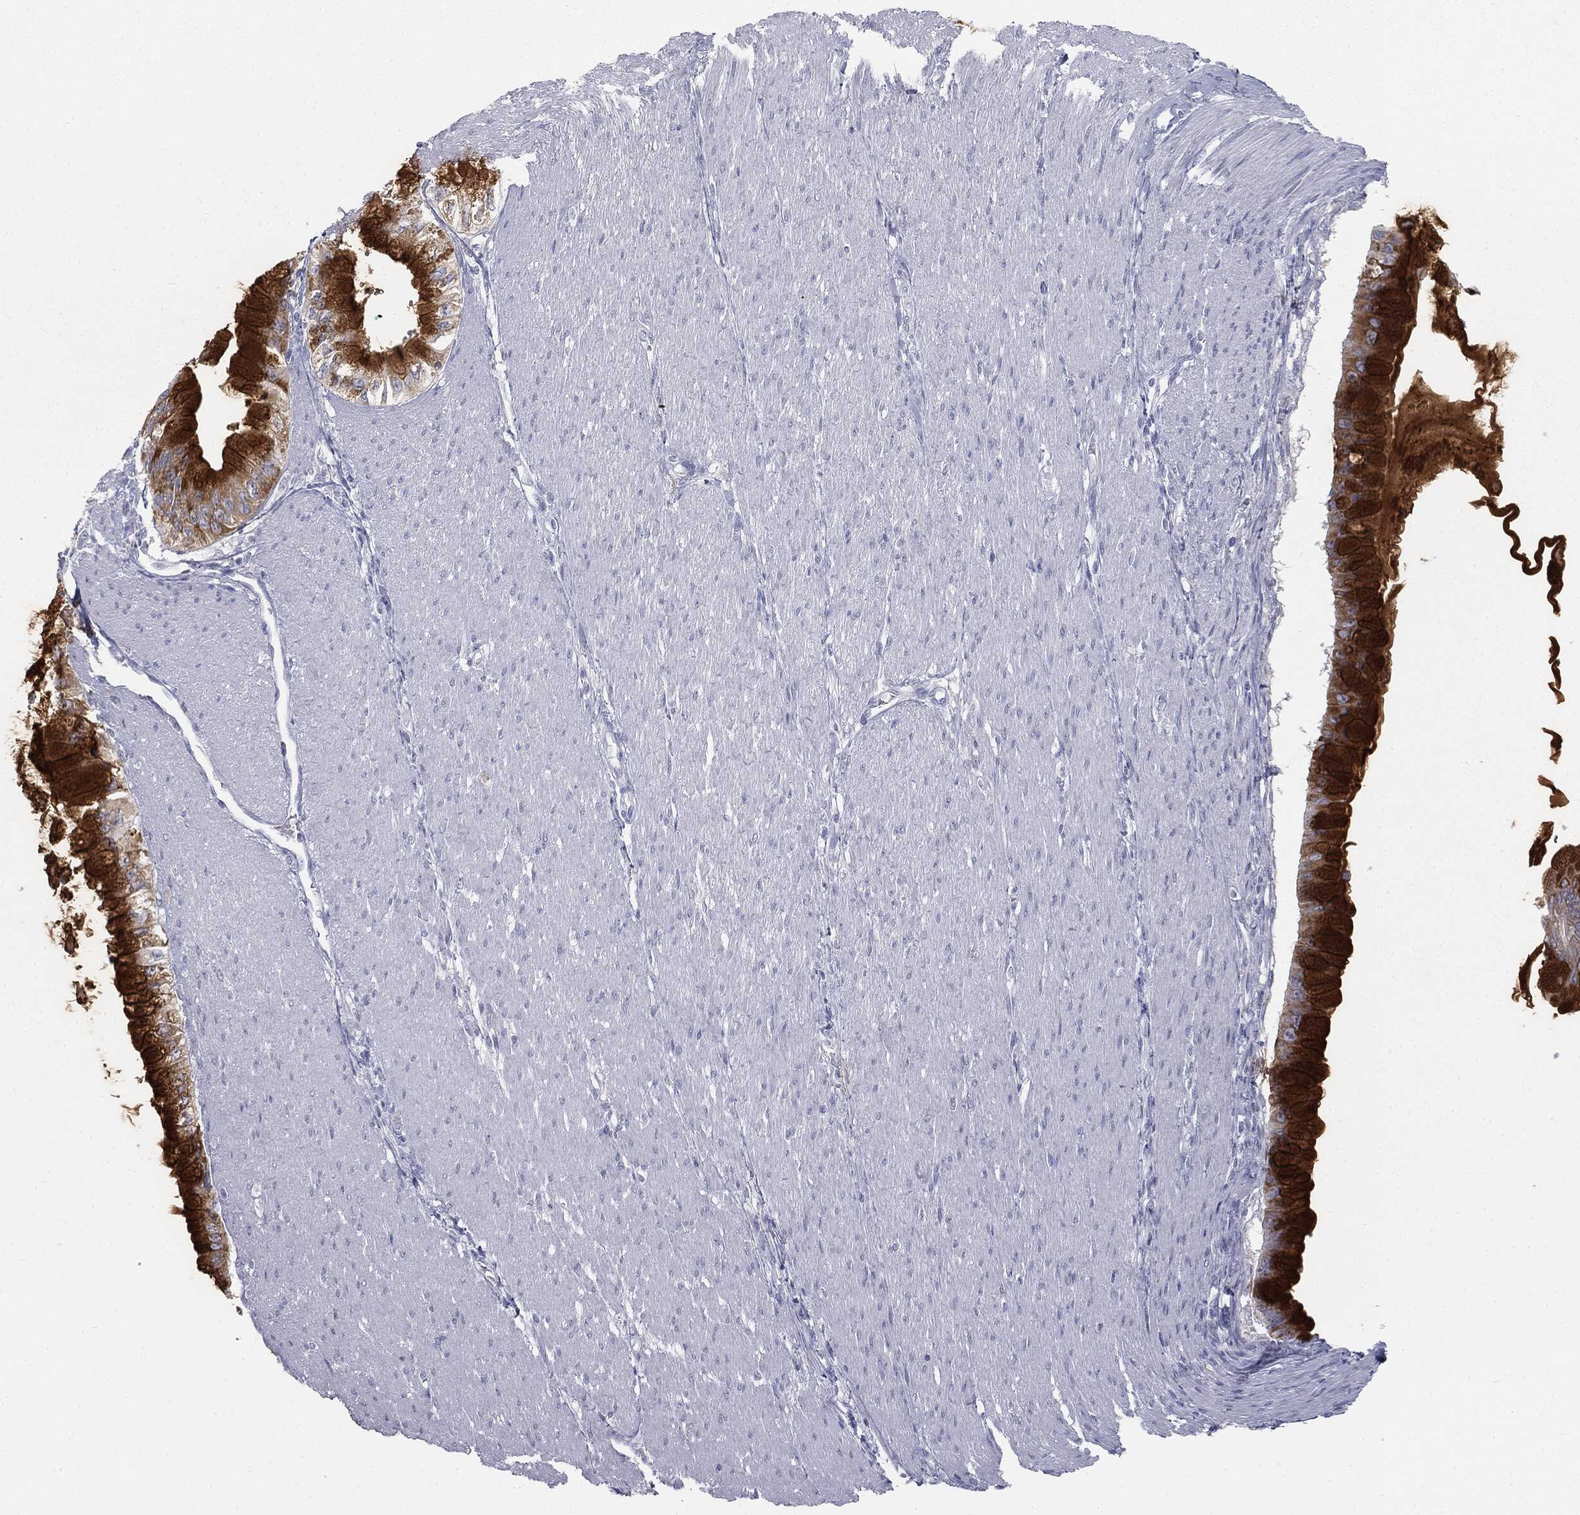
{"staining": {"intensity": "strong", "quantity": ">75%", "location": "cytoplasmic/membranous"}, "tissue": "pancreatic cancer", "cell_type": "Tumor cells", "image_type": "cancer", "snomed": [{"axis": "morphology", "description": "Adenocarcinoma, NOS"}, {"axis": "topography", "description": "Pancreas"}], "caption": "Adenocarcinoma (pancreatic) stained with a protein marker exhibits strong staining in tumor cells.", "gene": "MUC5AC", "patient": {"sex": "male", "age": 48}}